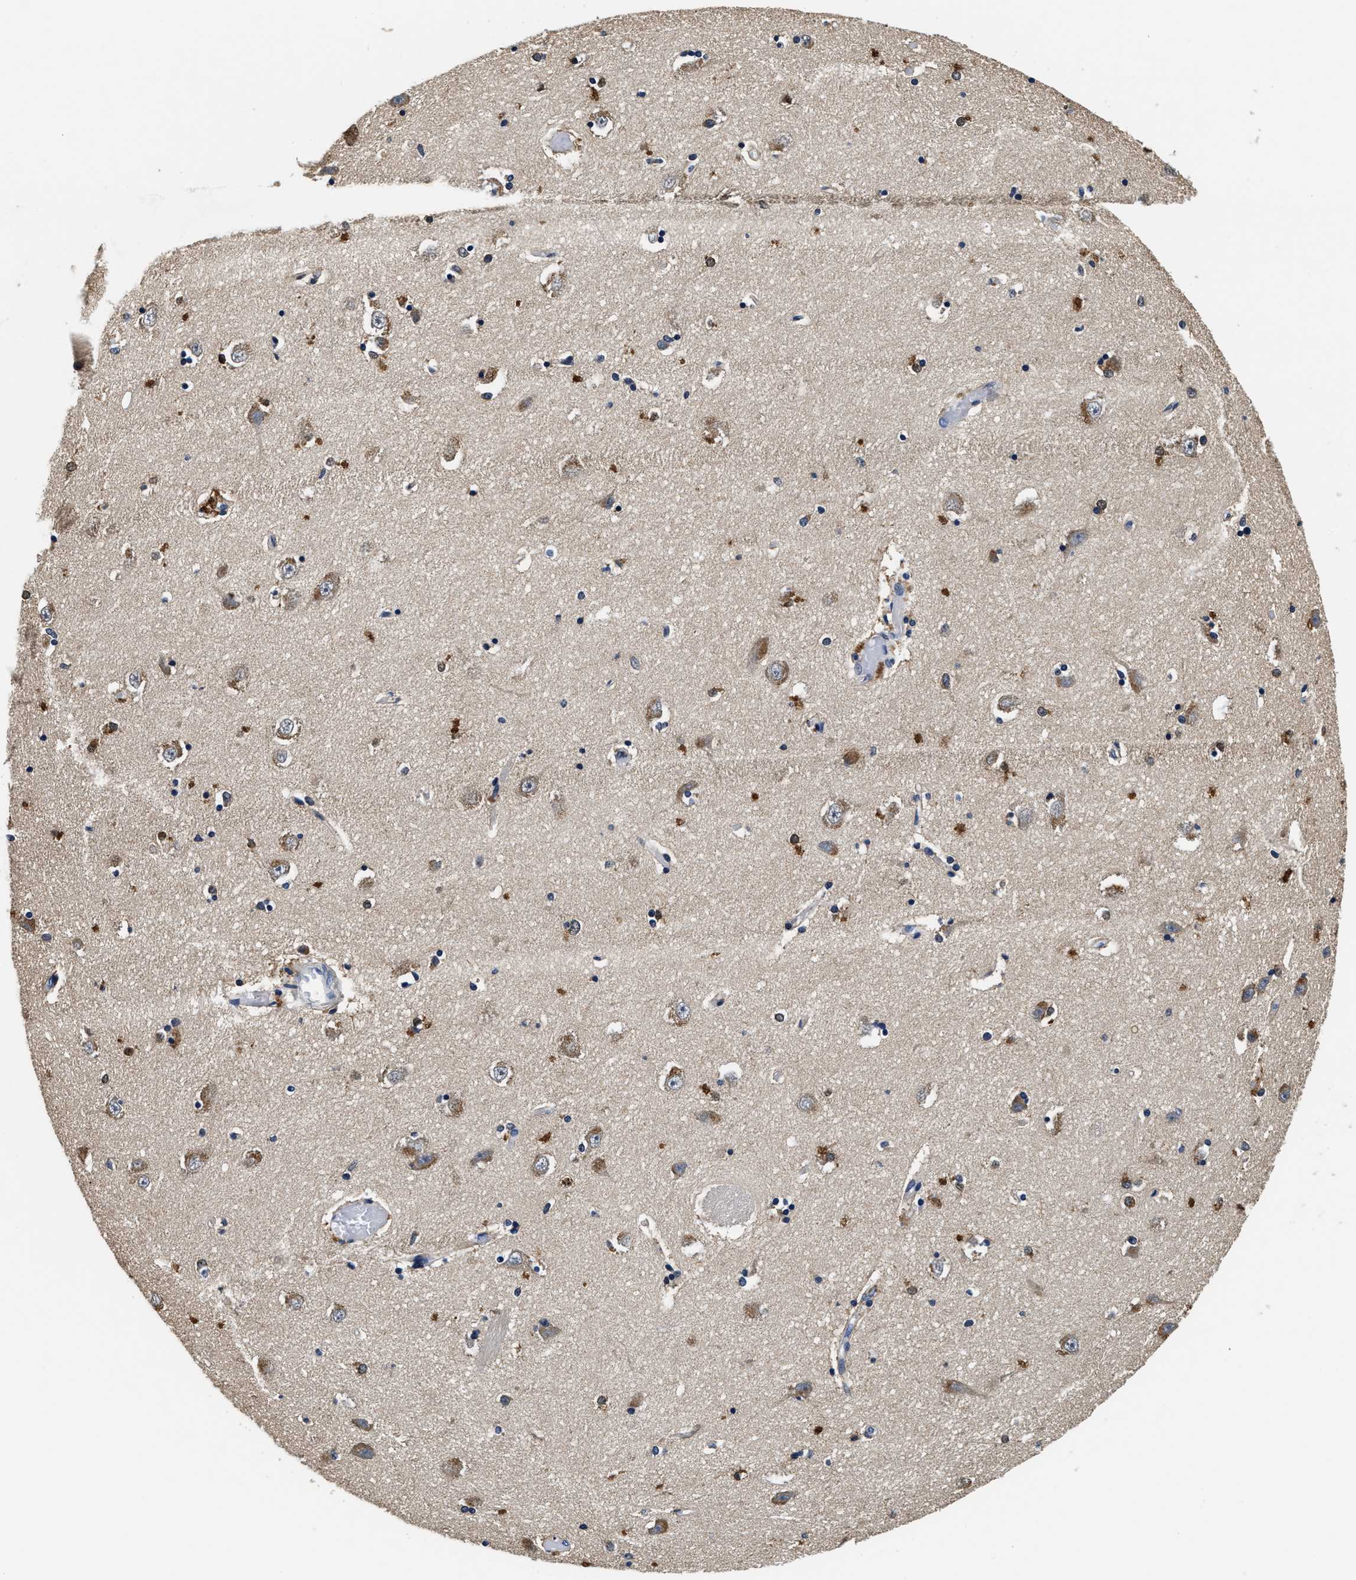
{"staining": {"intensity": "negative", "quantity": "none", "location": "none"}, "tissue": "hippocampus", "cell_type": "Glial cells", "image_type": "normal", "snomed": [{"axis": "morphology", "description": "Normal tissue, NOS"}, {"axis": "topography", "description": "Hippocampus"}], "caption": "The micrograph displays no staining of glial cells in unremarkable hippocampus.", "gene": "PHPT1", "patient": {"sex": "male", "age": 45}}